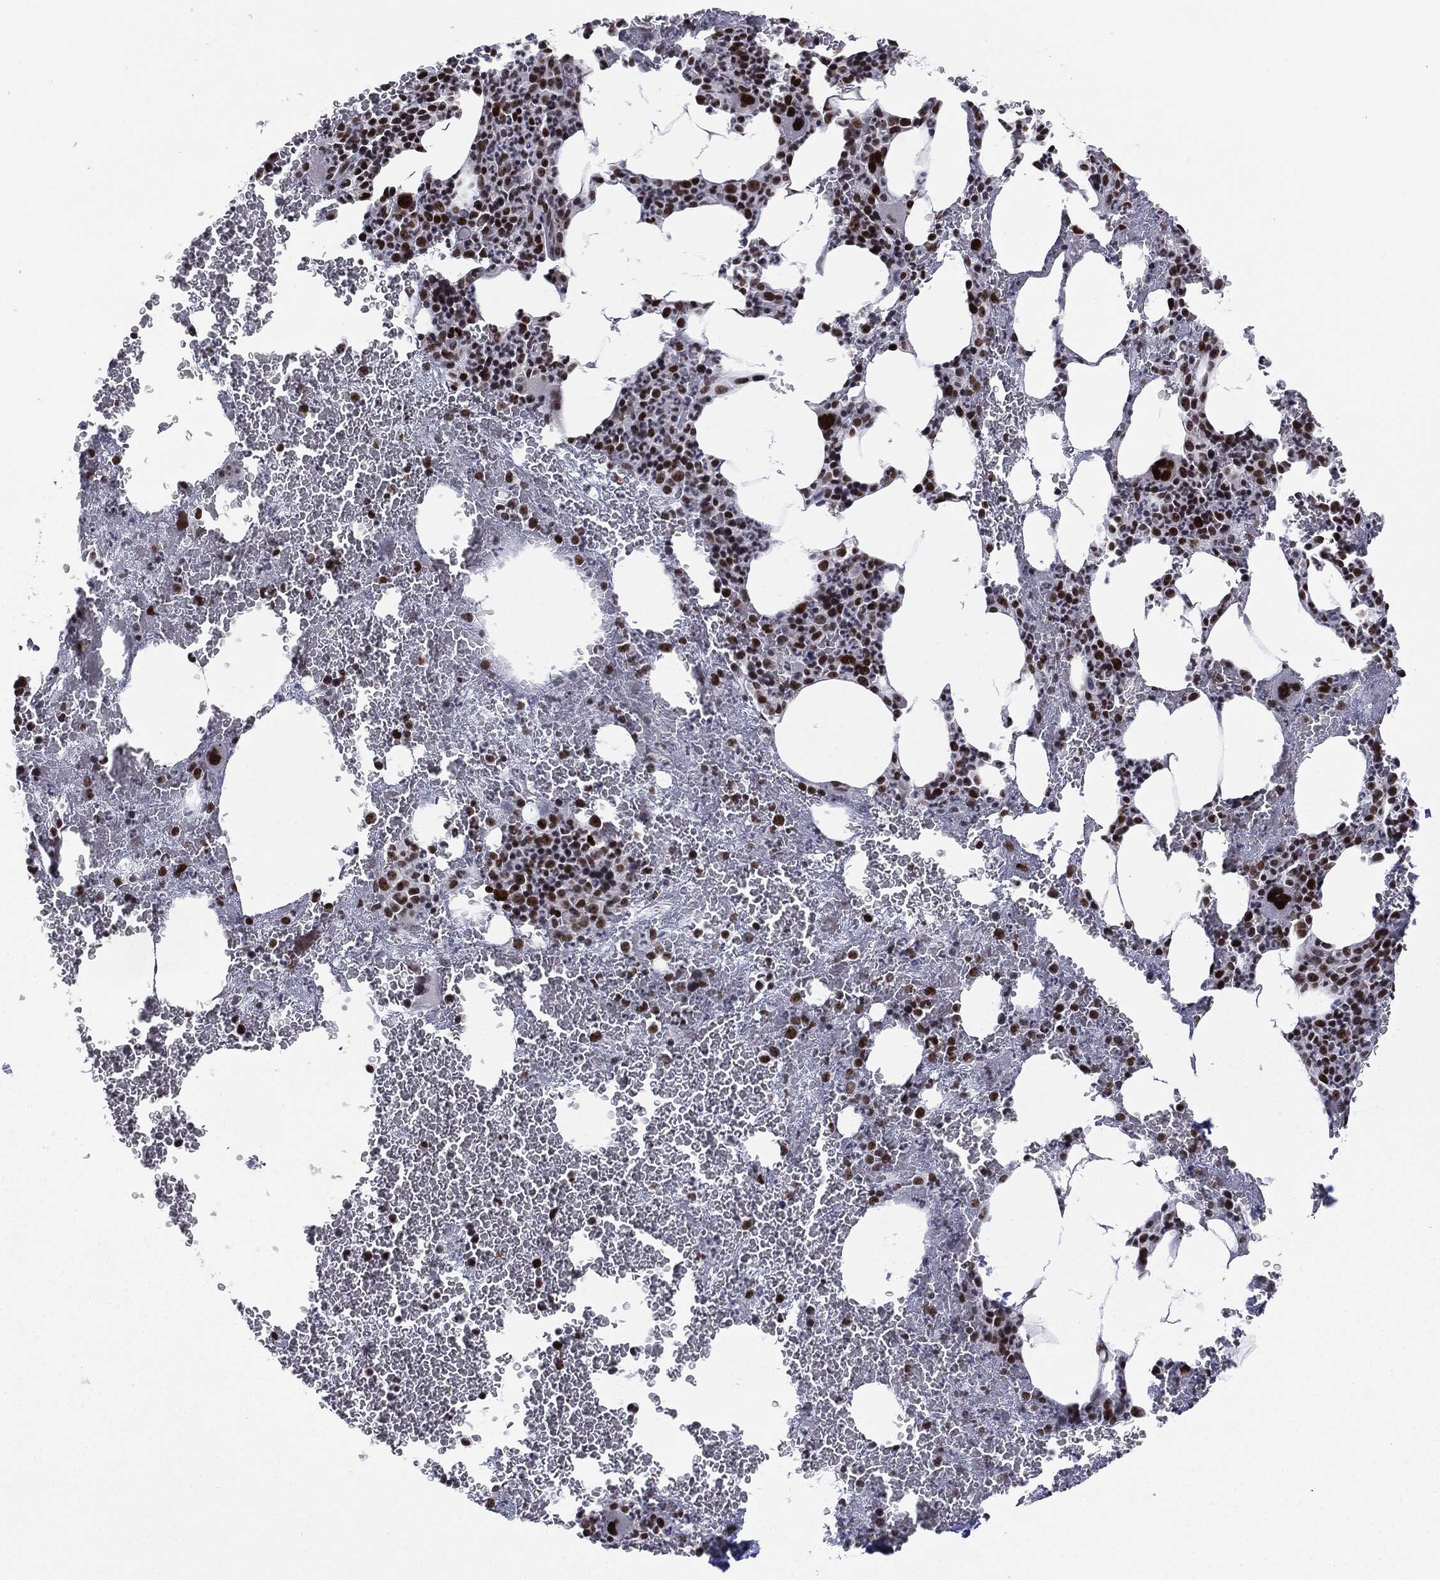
{"staining": {"intensity": "strong", "quantity": ">75%", "location": "nuclear"}, "tissue": "bone marrow", "cell_type": "Hematopoietic cells", "image_type": "normal", "snomed": [{"axis": "morphology", "description": "Normal tissue, NOS"}, {"axis": "topography", "description": "Bone marrow"}], "caption": "Bone marrow stained for a protein exhibits strong nuclear positivity in hematopoietic cells. The protein is stained brown, and the nuclei are stained in blue (DAB (3,3'-diaminobenzidine) IHC with brightfield microscopy, high magnification).", "gene": "MDC1", "patient": {"sex": "male", "age": 91}}